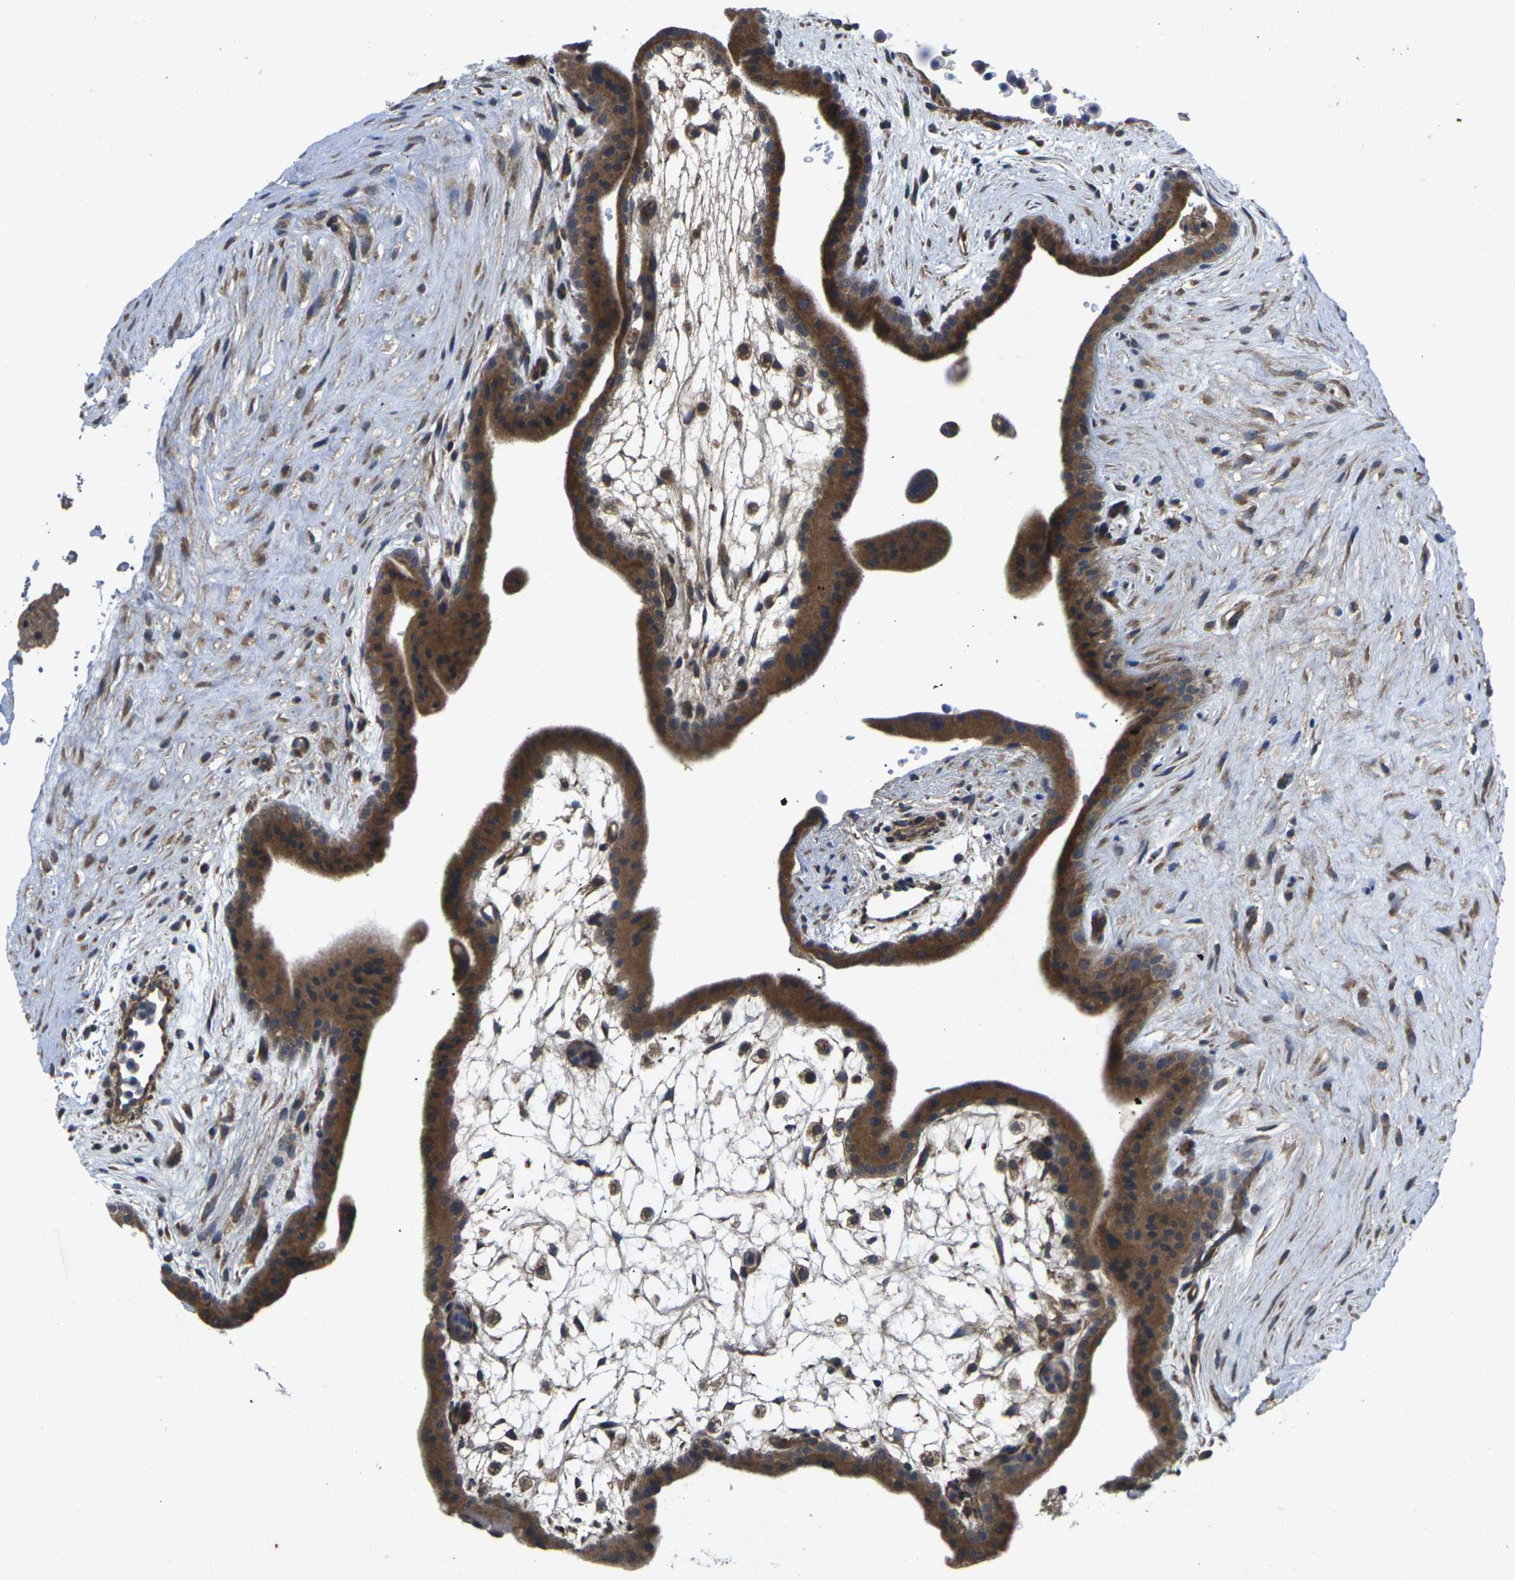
{"staining": {"intensity": "strong", "quantity": ">75%", "location": "cytoplasmic/membranous"}, "tissue": "placenta", "cell_type": "Trophoblastic cells", "image_type": "normal", "snomed": [{"axis": "morphology", "description": "Normal tissue, NOS"}, {"axis": "topography", "description": "Placenta"}], "caption": "Strong cytoplasmic/membranous positivity is present in about >75% of trophoblastic cells in normal placenta.", "gene": "KIF1B", "patient": {"sex": "female", "age": 35}}